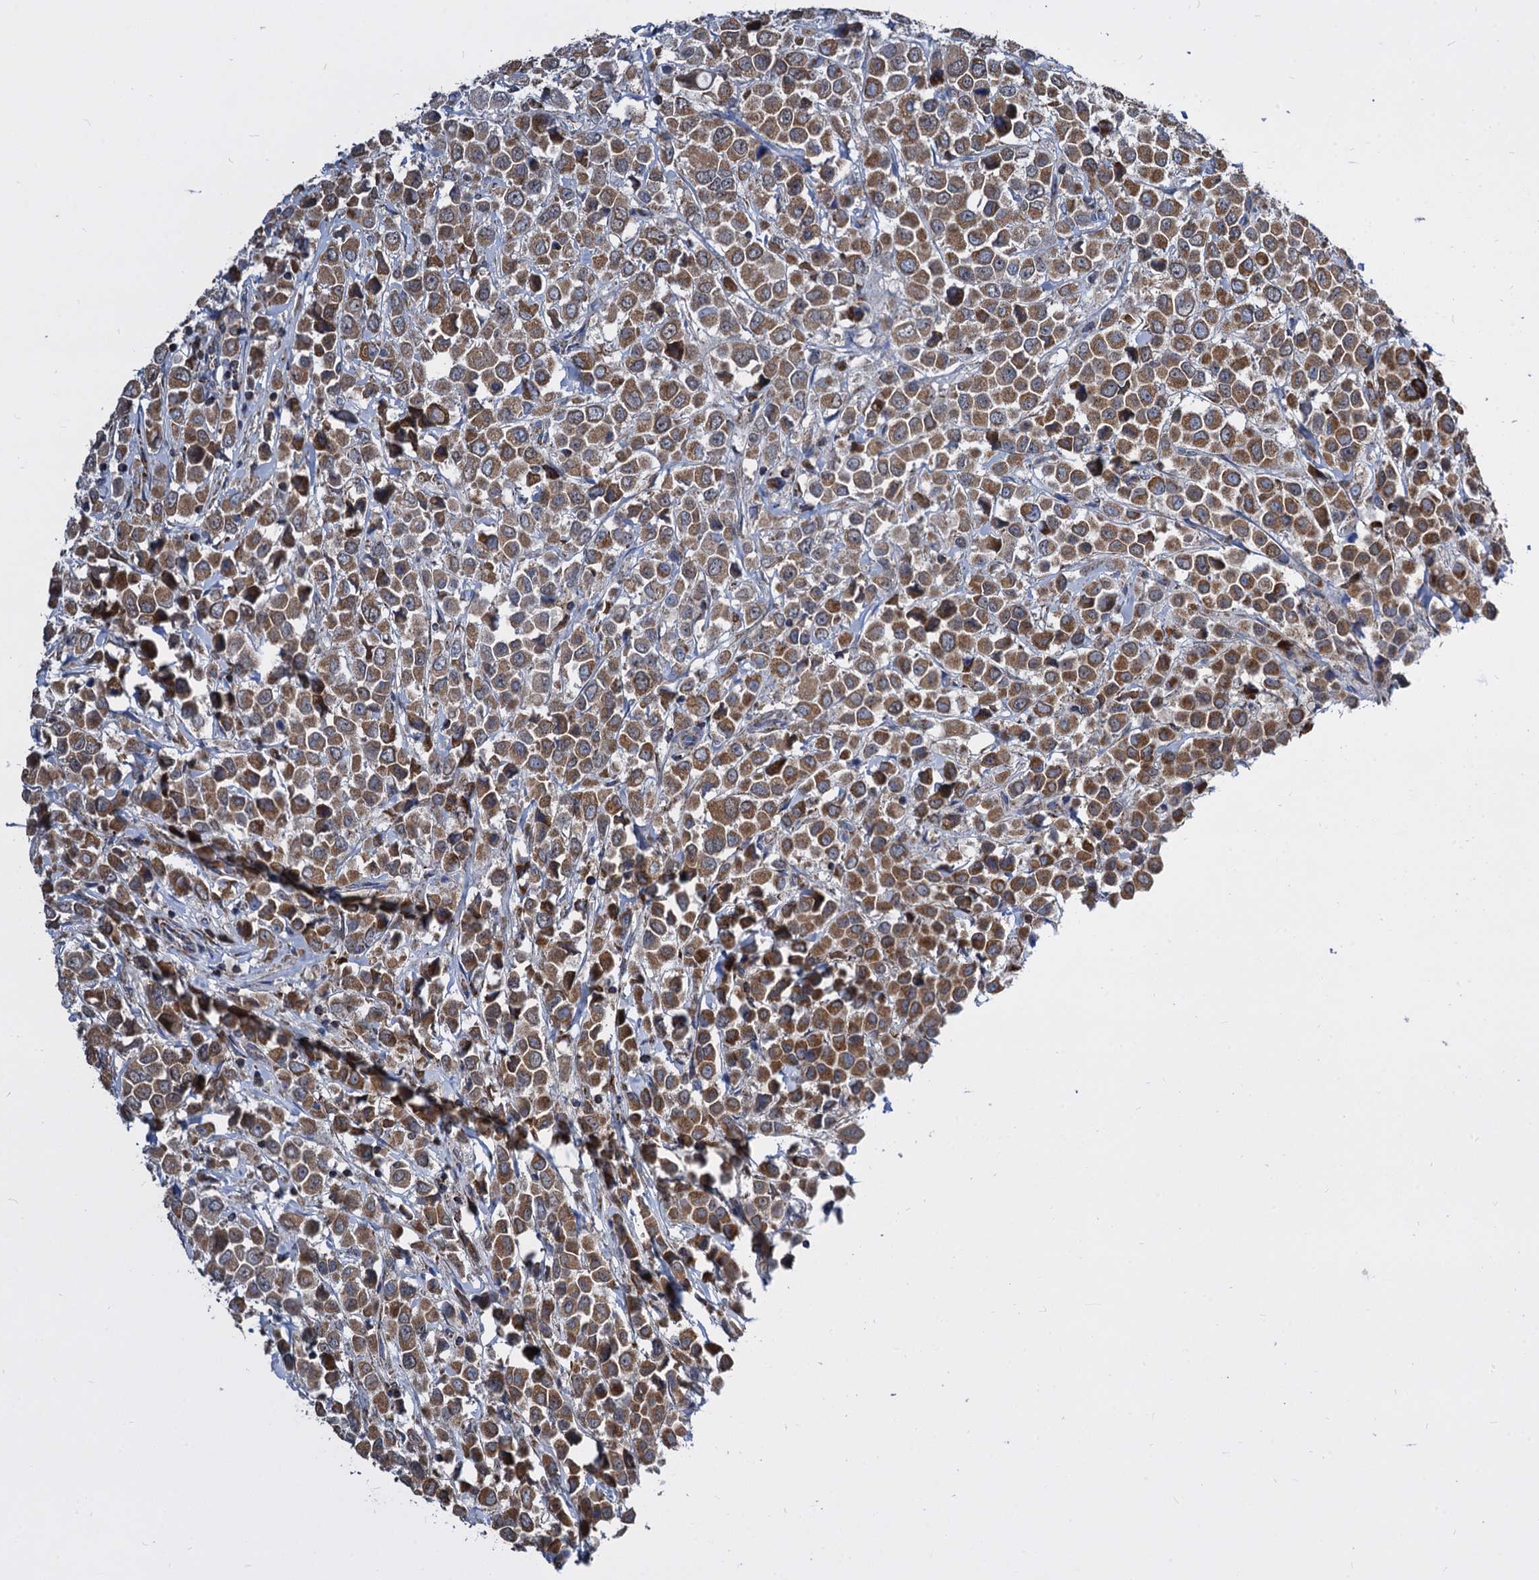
{"staining": {"intensity": "moderate", "quantity": ">75%", "location": "cytoplasmic/membranous"}, "tissue": "breast cancer", "cell_type": "Tumor cells", "image_type": "cancer", "snomed": [{"axis": "morphology", "description": "Duct carcinoma"}, {"axis": "topography", "description": "Breast"}], "caption": "Immunohistochemistry (IHC) staining of breast intraductal carcinoma, which reveals medium levels of moderate cytoplasmic/membranous expression in about >75% of tumor cells indicating moderate cytoplasmic/membranous protein positivity. The staining was performed using DAB (brown) for protein detection and nuclei were counterstained in hematoxylin (blue).", "gene": "TIMM10", "patient": {"sex": "female", "age": 61}}